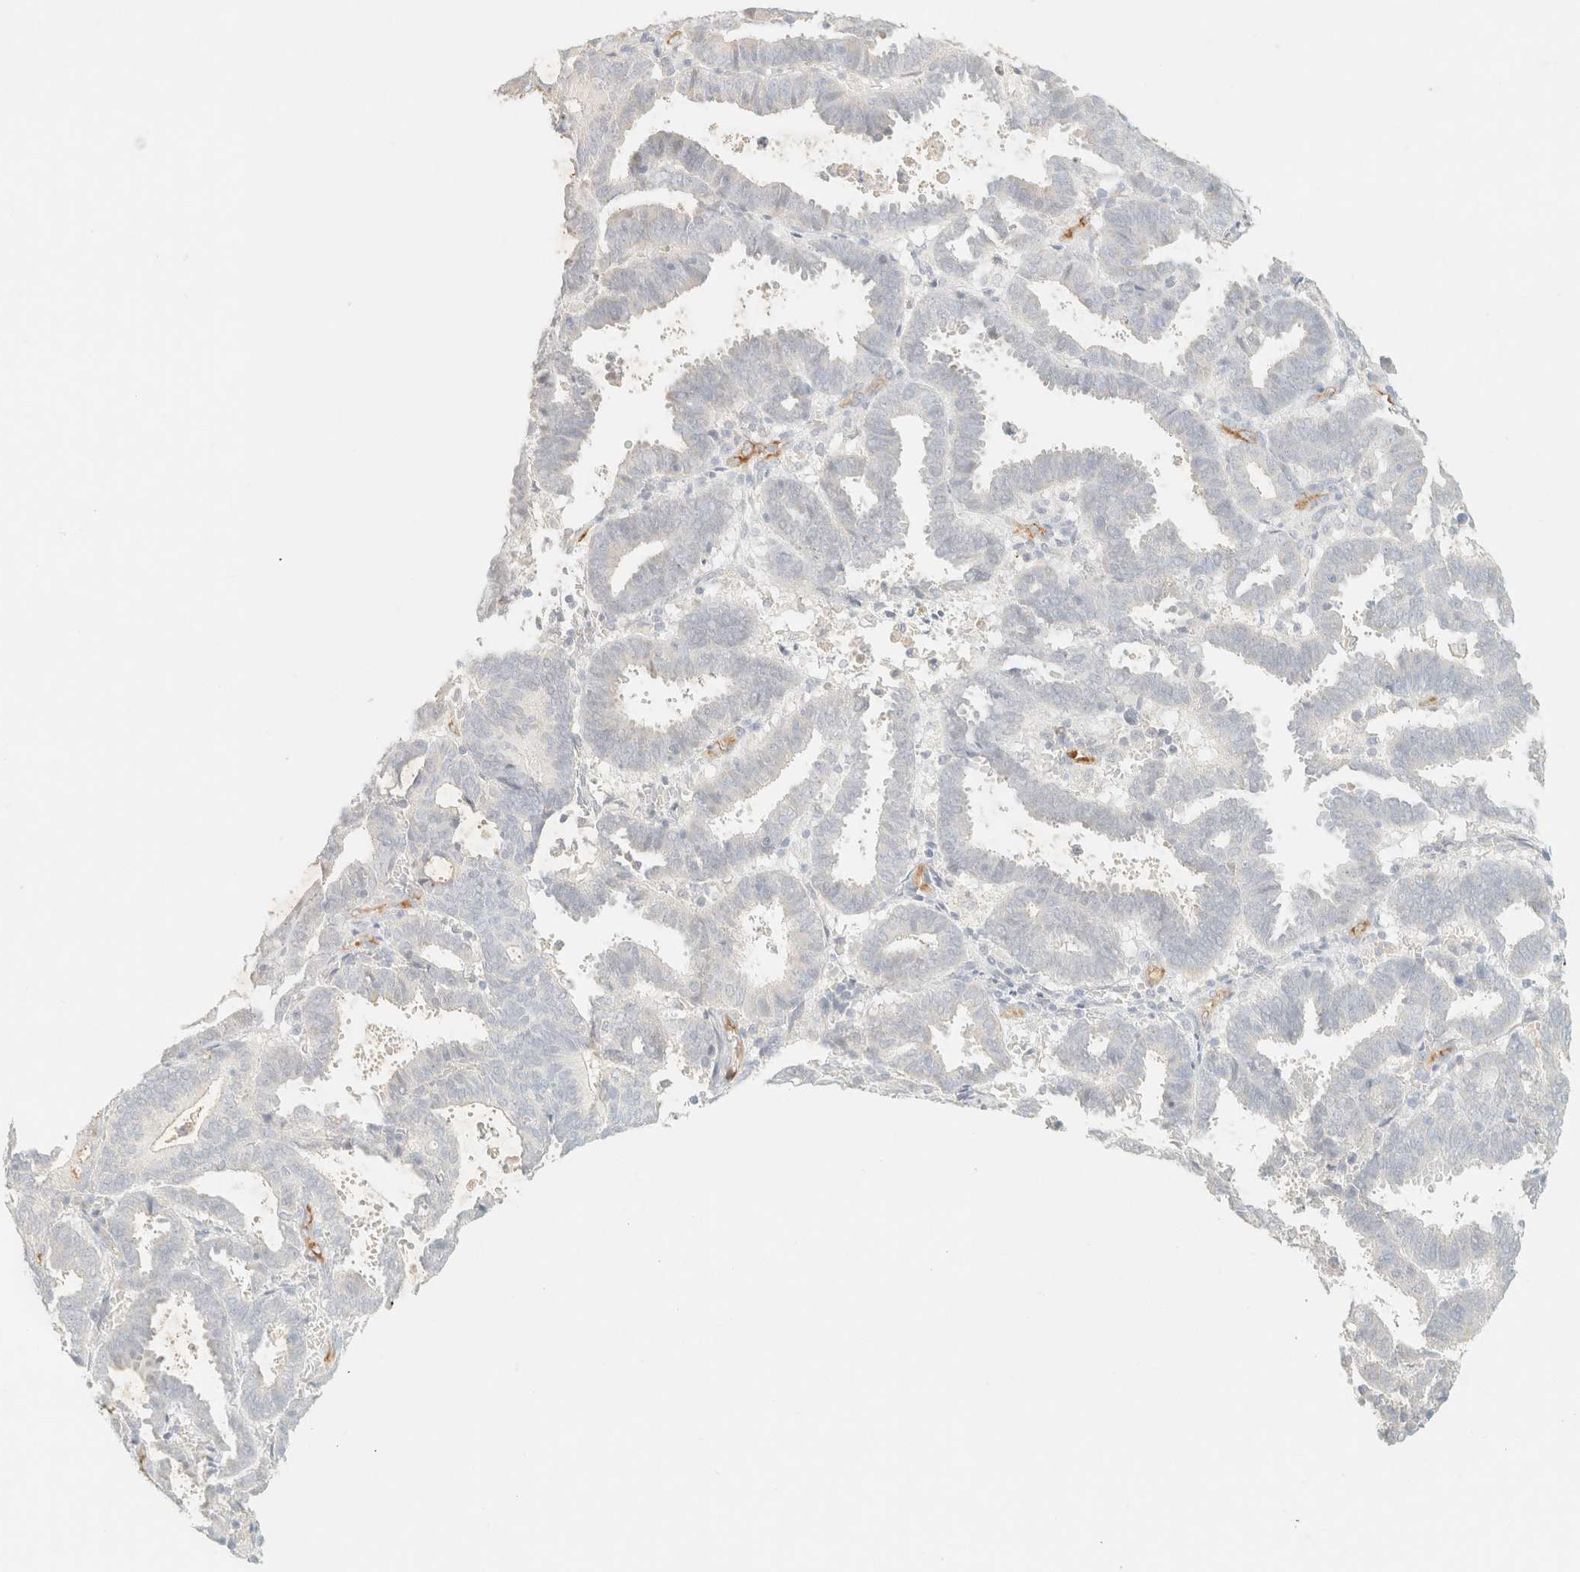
{"staining": {"intensity": "negative", "quantity": "none", "location": "none"}, "tissue": "endometrial cancer", "cell_type": "Tumor cells", "image_type": "cancer", "snomed": [{"axis": "morphology", "description": "Adenocarcinoma, NOS"}, {"axis": "topography", "description": "Uterus"}], "caption": "Tumor cells show no significant expression in endometrial cancer.", "gene": "SPARCL1", "patient": {"sex": "female", "age": 83}}